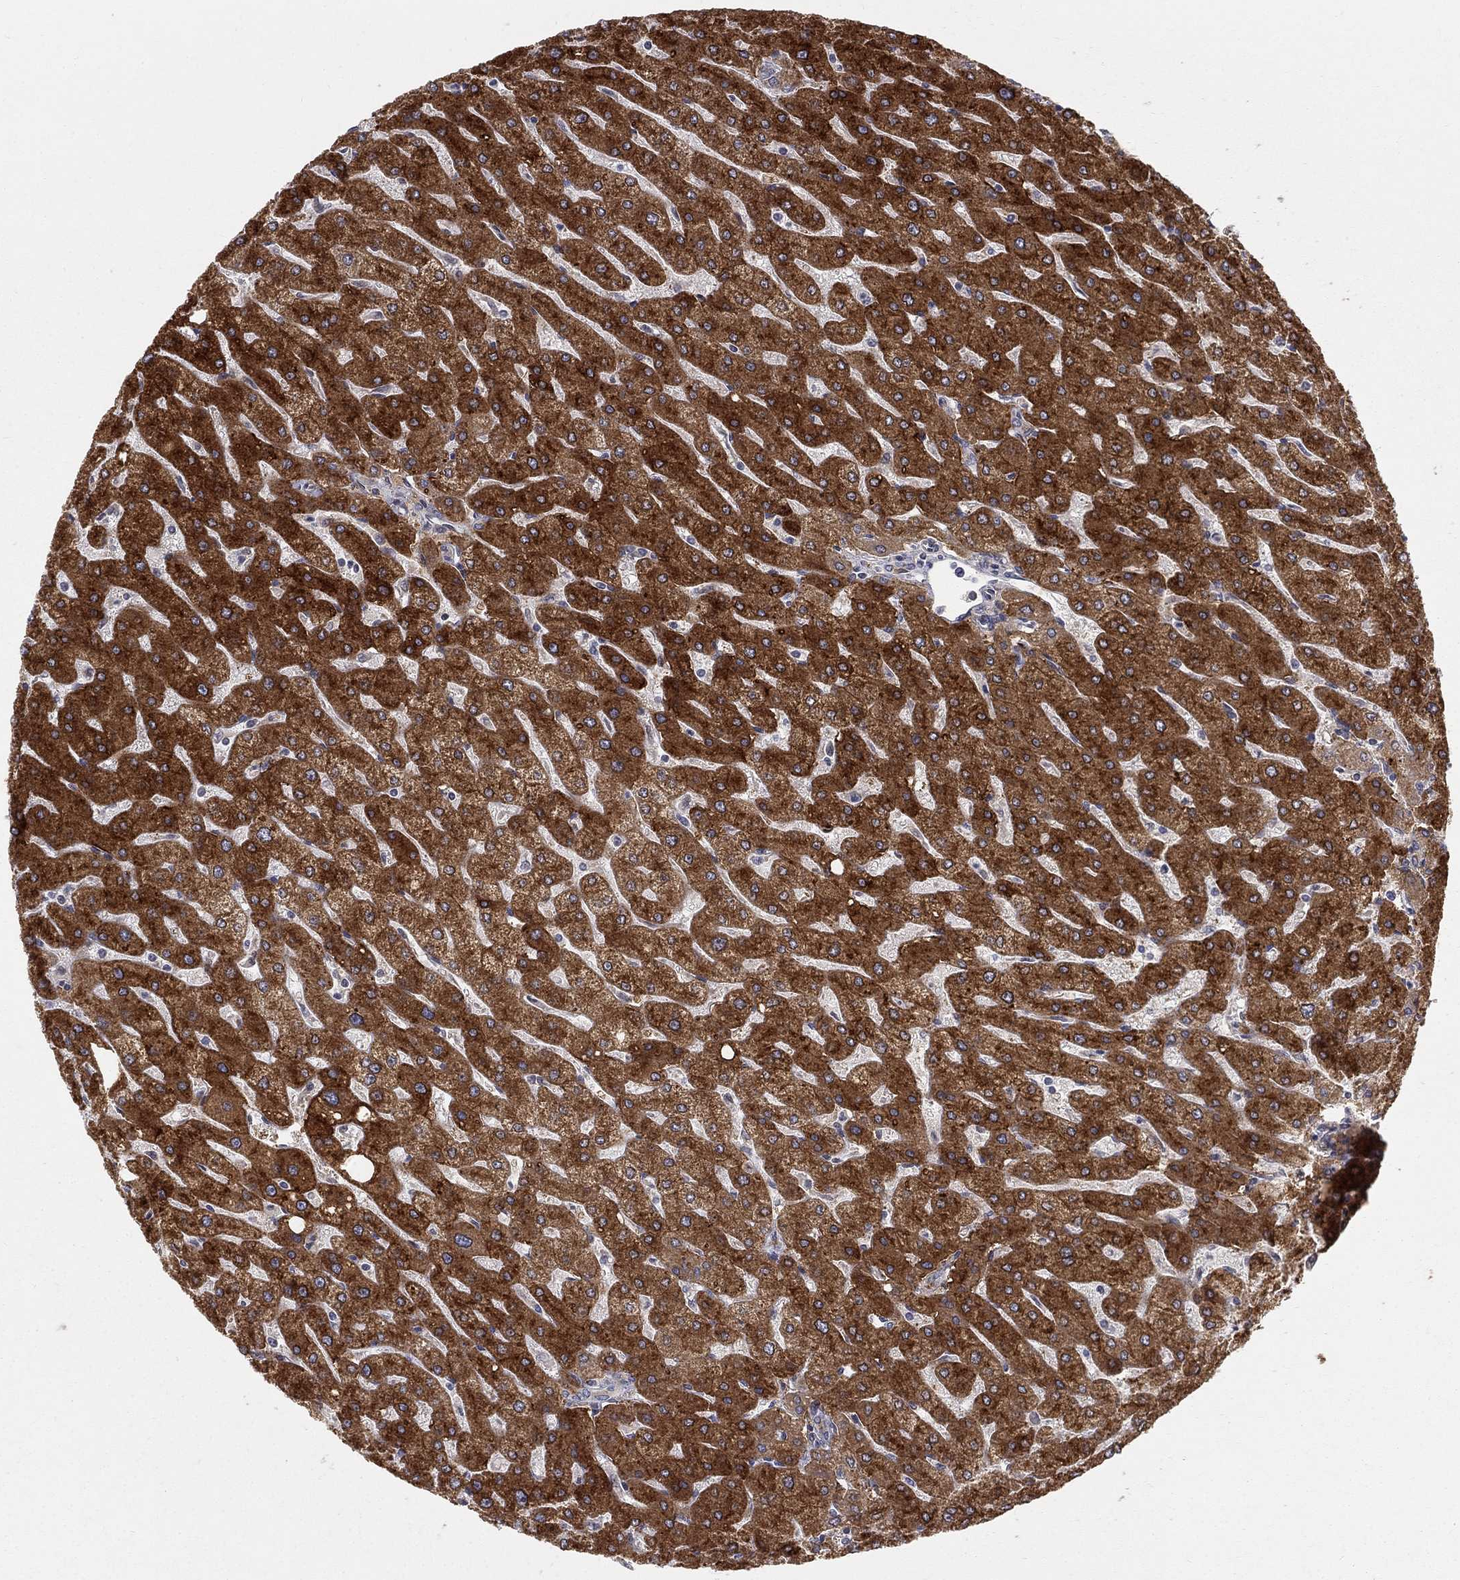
{"staining": {"intensity": "weak", "quantity": "25%-75%", "location": "cytoplasmic/membranous"}, "tissue": "liver", "cell_type": "Cholangiocytes", "image_type": "normal", "snomed": [{"axis": "morphology", "description": "Normal tissue, NOS"}, {"axis": "topography", "description": "Liver"}], "caption": "An IHC micrograph of benign tissue is shown. Protein staining in brown highlights weak cytoplasmic/membranous positivity in liver within cholangiocytes. The staining was performed using DAB, with brown indicating positive protein expression. Nuclei are stained blue with hematoxylin.", "gene": "WDR19", "patient": {"sex": "male", "age": 67}}